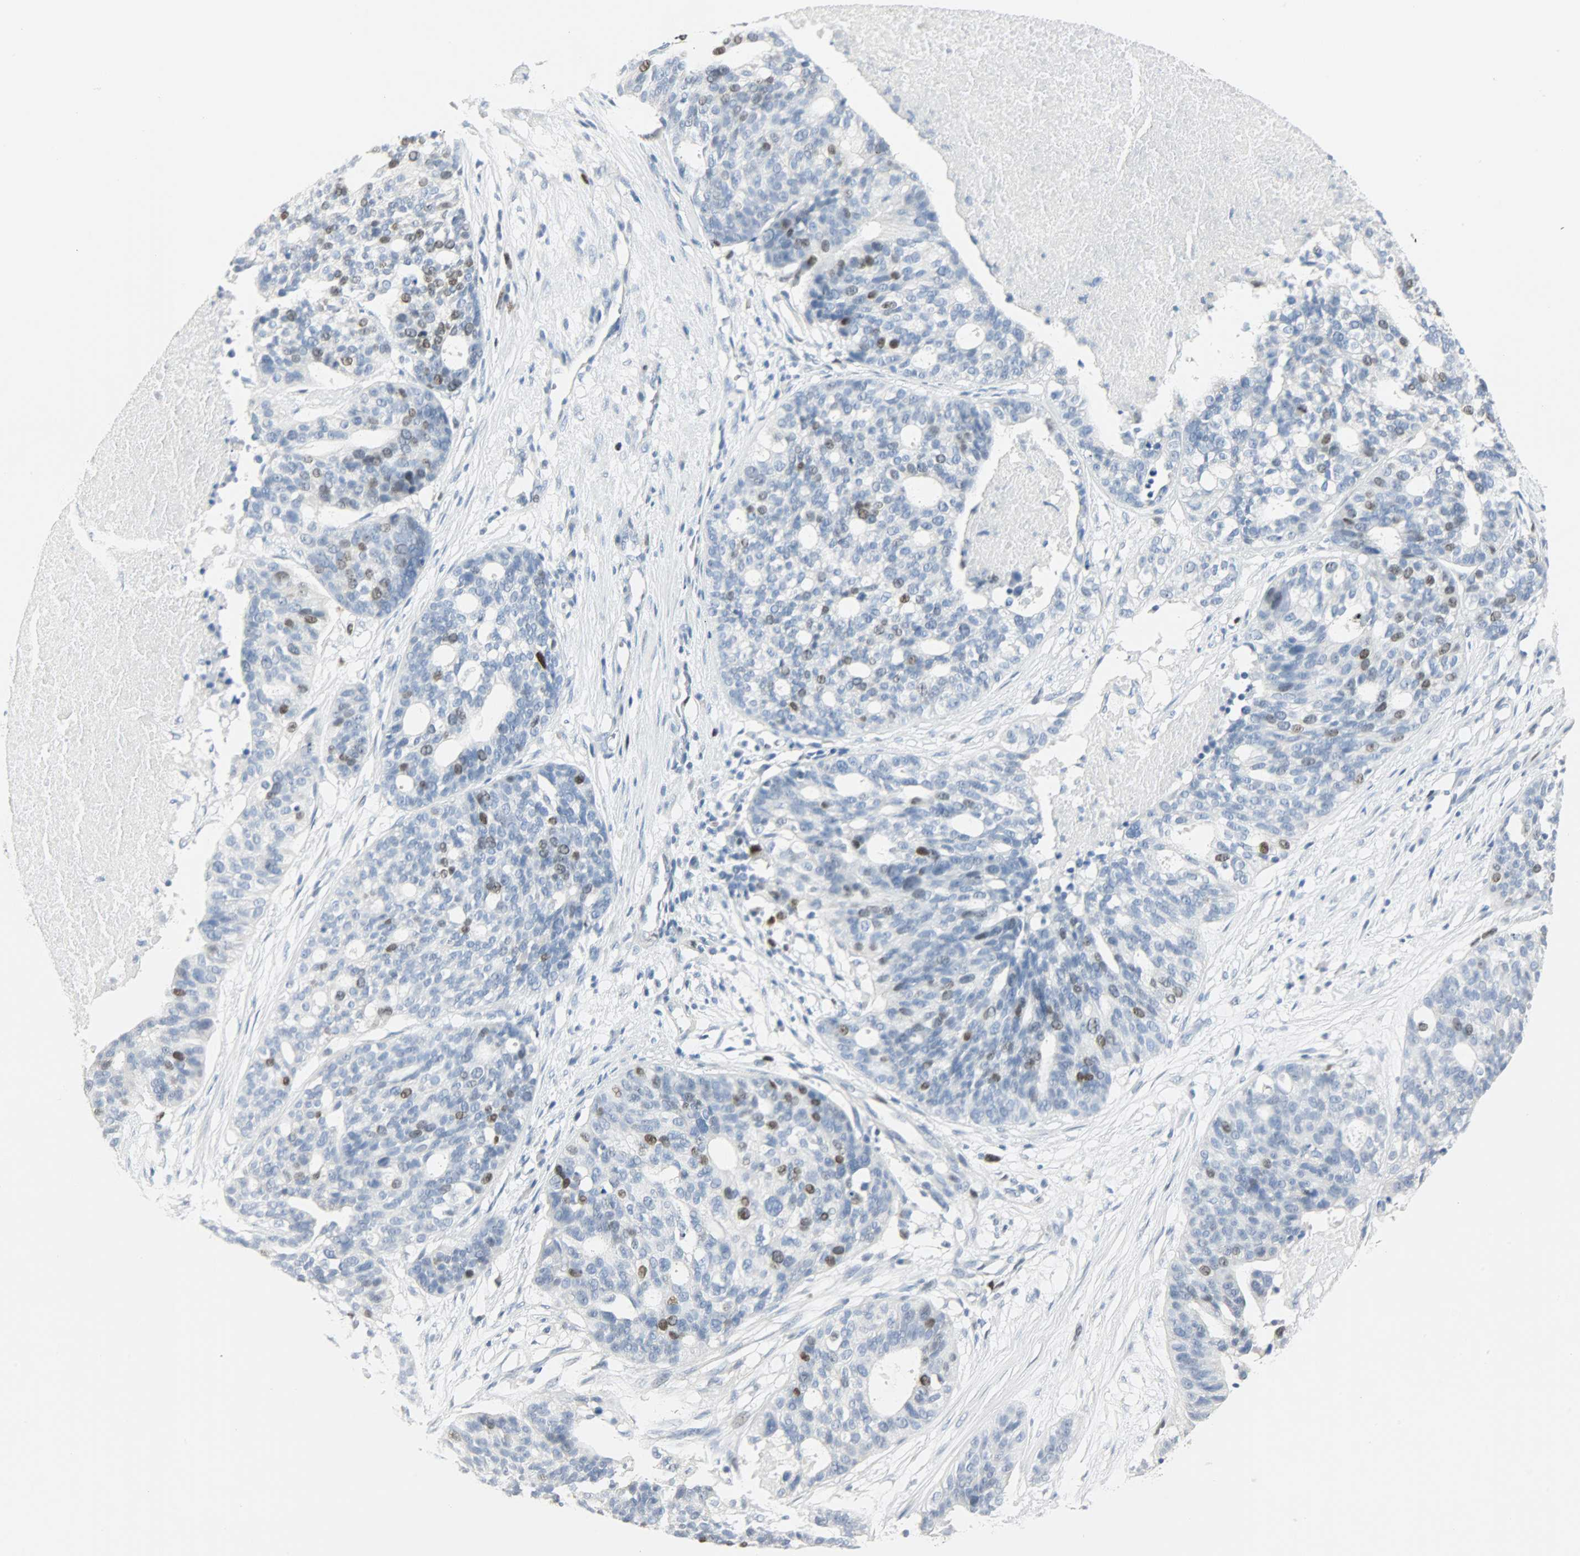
{"staining": {"intensity": "moderate", "quantity": "<25%", "location": "nuclear"}, "tissue": "ovarian cancer", "cell_type": "Tumor cells", "image_type": "cancer", "snomed": [{"axis": "morphology", "description": "Cystadenocarcinoma, serous, NOS"}, {"axis": "topography", "description": "Ovary"}], "caption": "An image showing moderate nuclear staining in about <25% of tumor cells in ovarian serous cystadenocarcinoma, as visualized by brown immunohistochemical staining.", "gene": "HELLS", "patient": {"sex": "female", "age": 59}}